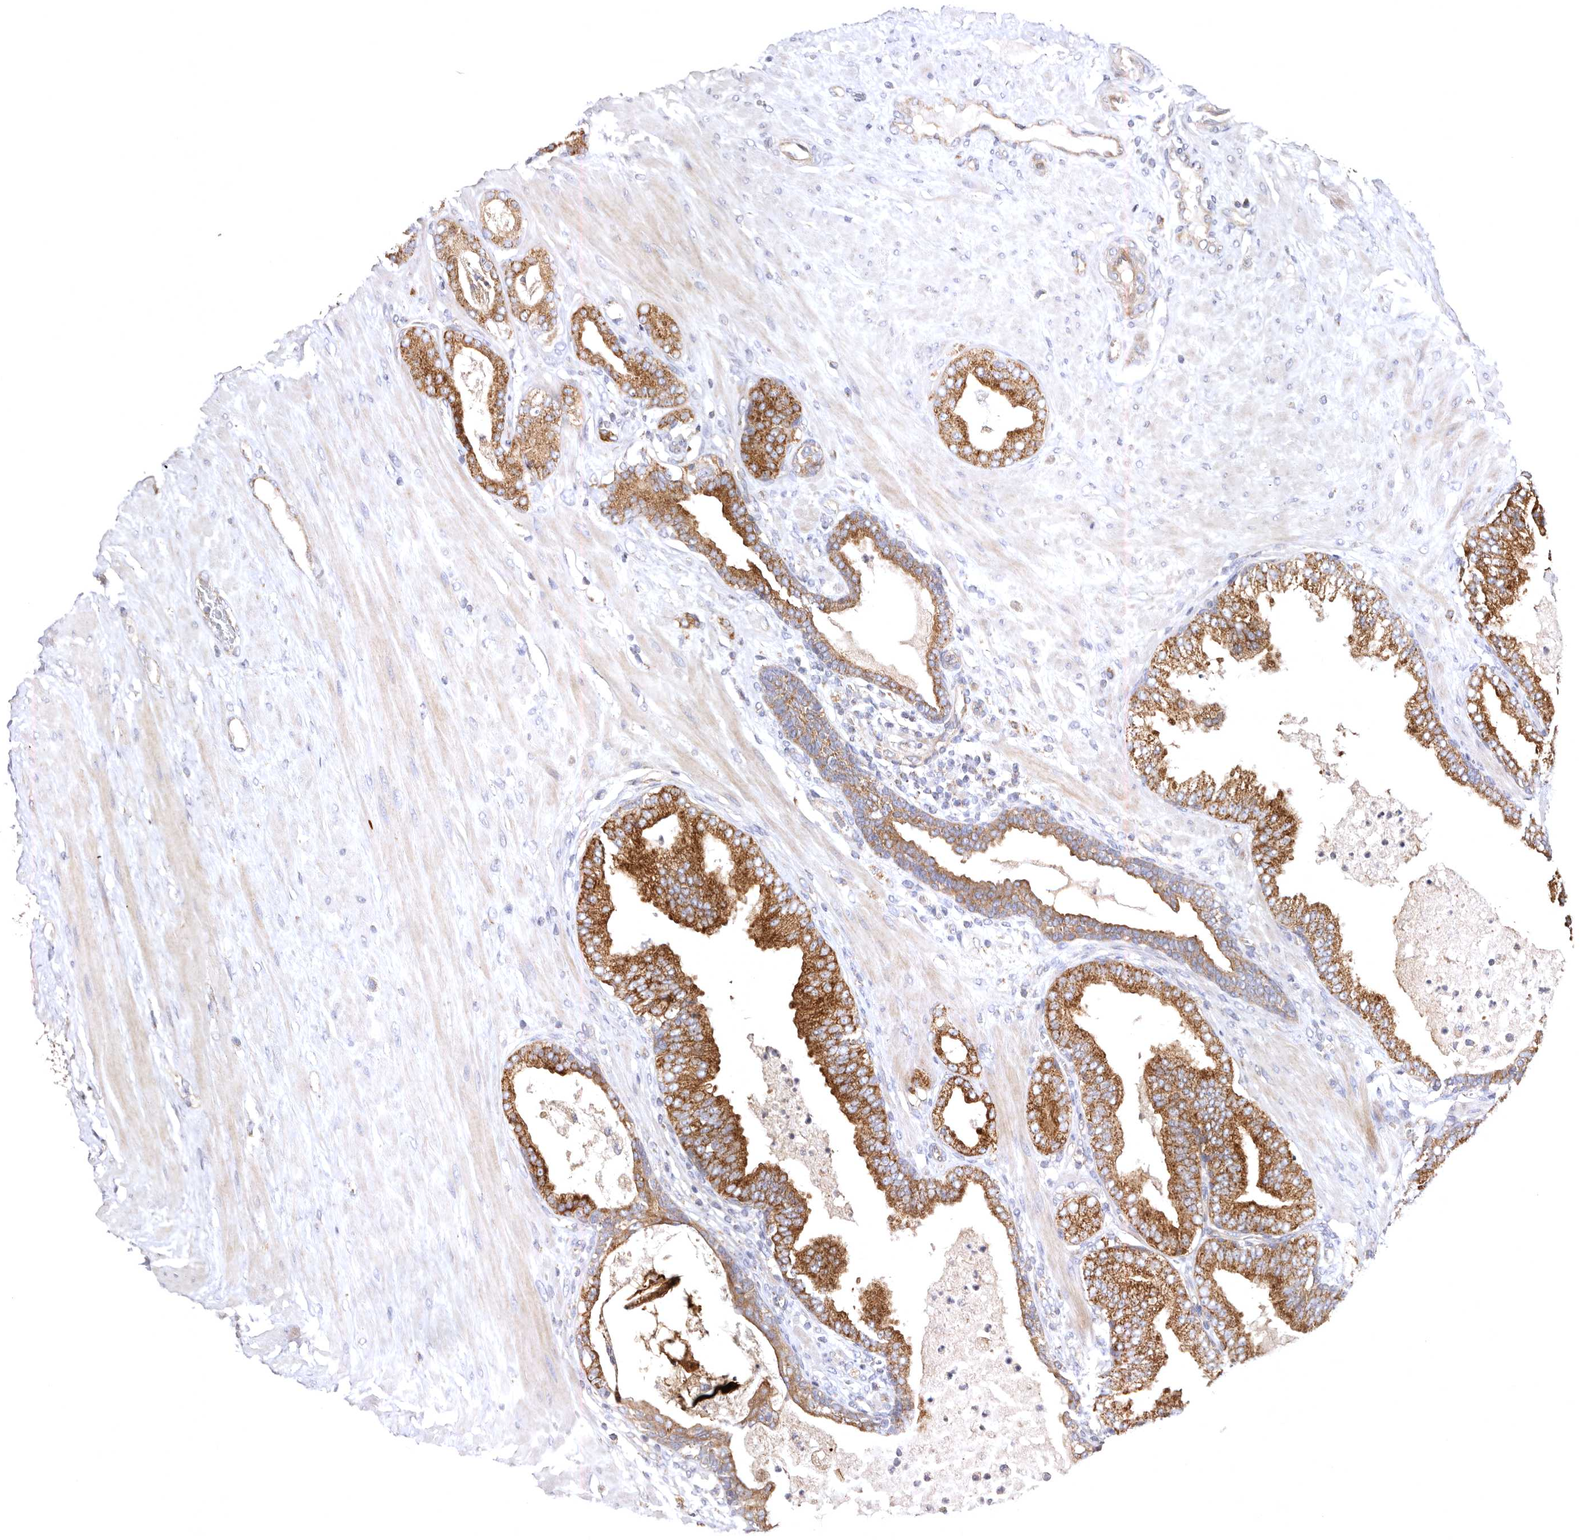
{"staining": {"intensity": "moderate", "quantity": ">75%", "location": "cytoplasmic/membranous"}, "tissue": "prostate cancer", "cell_type": "Tumor cells", "image_type": "cancer", "snomed": [{"axis": "morphology", "description": "Adenocarcinoma, Low grade"}, {"axis": "topography", "description": "Prostate"}], "caption": "The immunohistochemical stain labels moderate cytoplasmic/membranous expression in tumor cells of prostate cancer (adenocarcinoma (low-grade)) tissue.", "gene": "BAIAP2L1", "patient": {"sex": "male", "age": 63}}